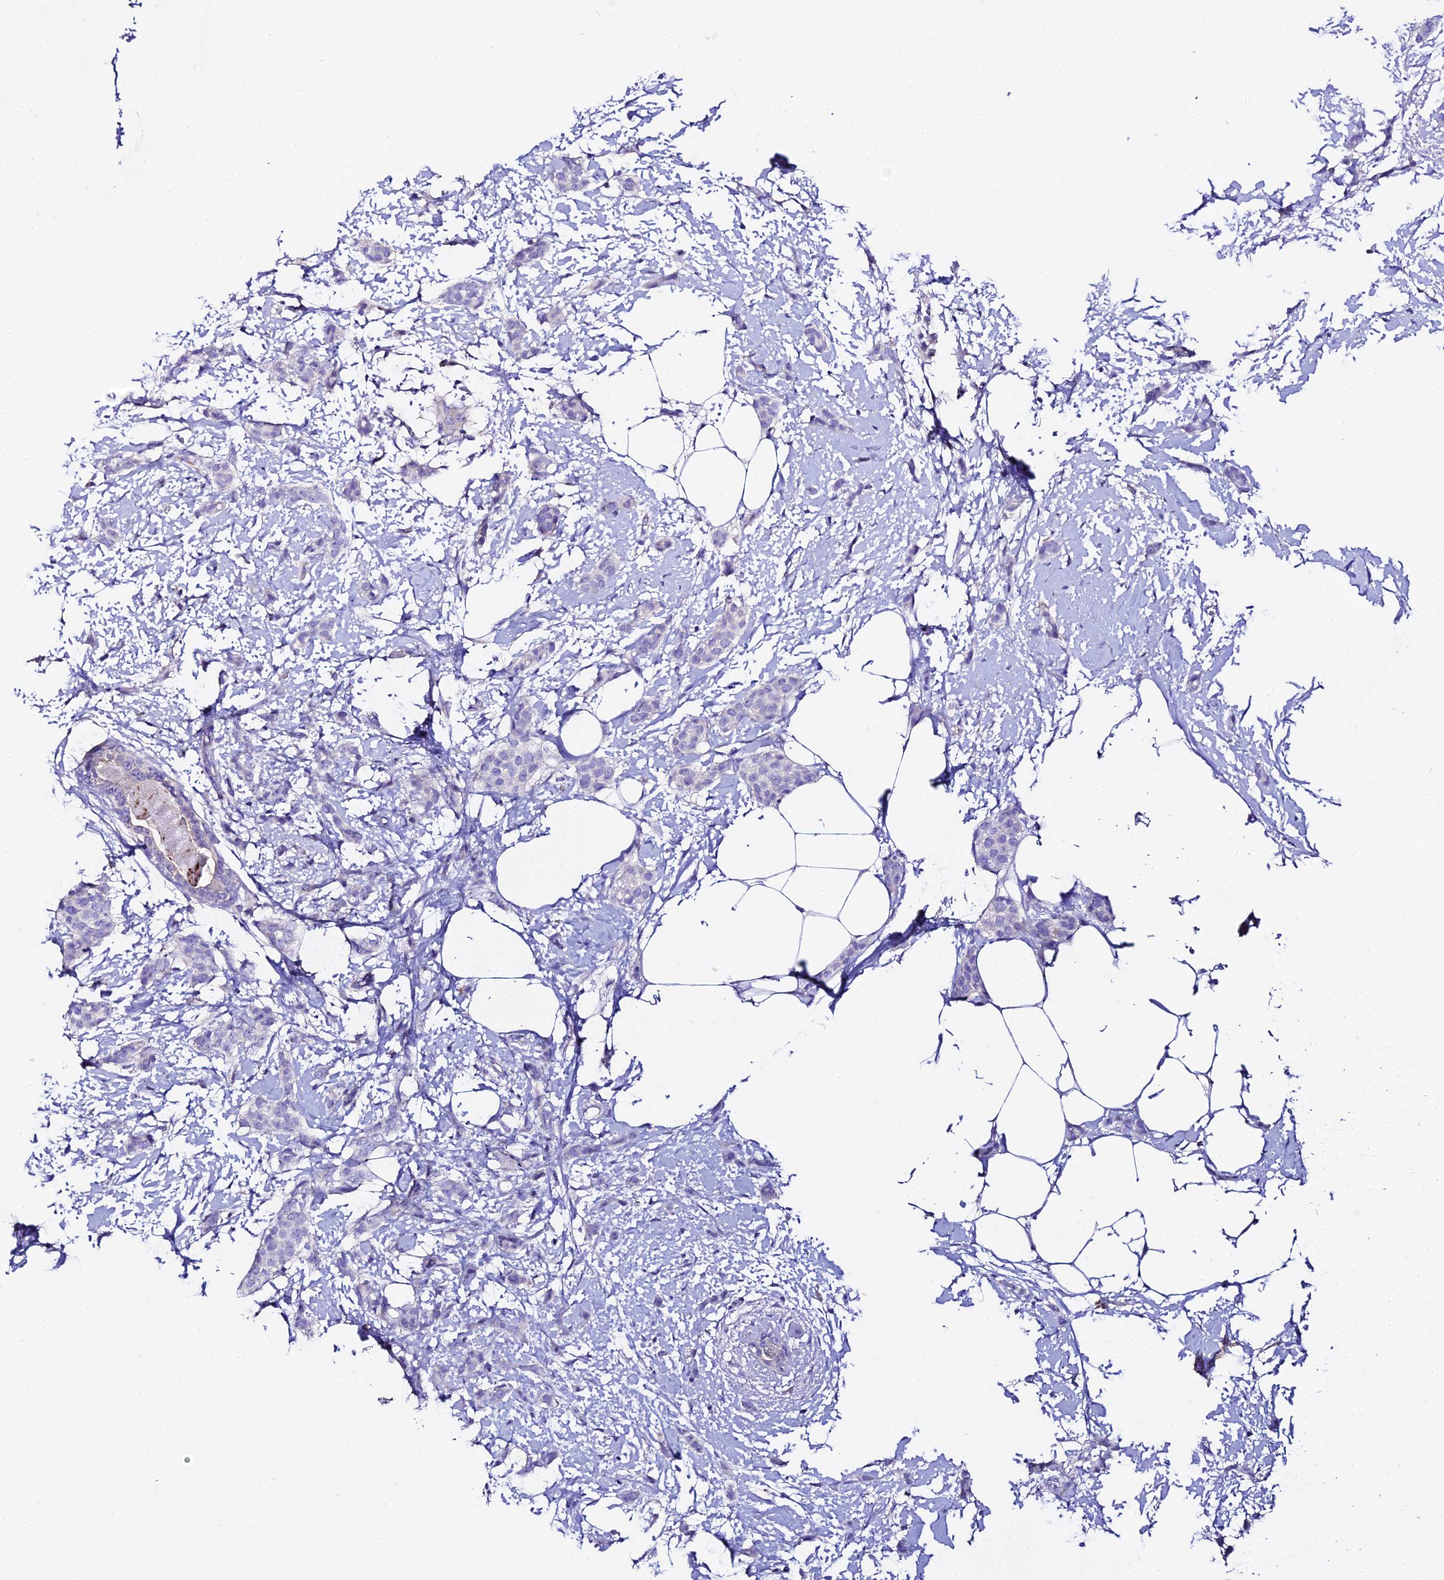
{"staining": {"intensity": "negative", "quantity": "none", "location": "none"}, "tissue": "breast cancer", "cell_type": "Tumor cells", "image_type": "cancer", "snomed": [{"axis": "morphology", "description": "Duct carcinoma"}, {"axis": "topography", "description": "Breast"}], "caption": "Immunohistochemistry histopathology image of infiltrating ductal carcinoma (breast) stained for a protein (brown), which exhibits no staining in tumor cells.", "gene": "TMEM117", "patient": {"sex": "female", "age": 72}}